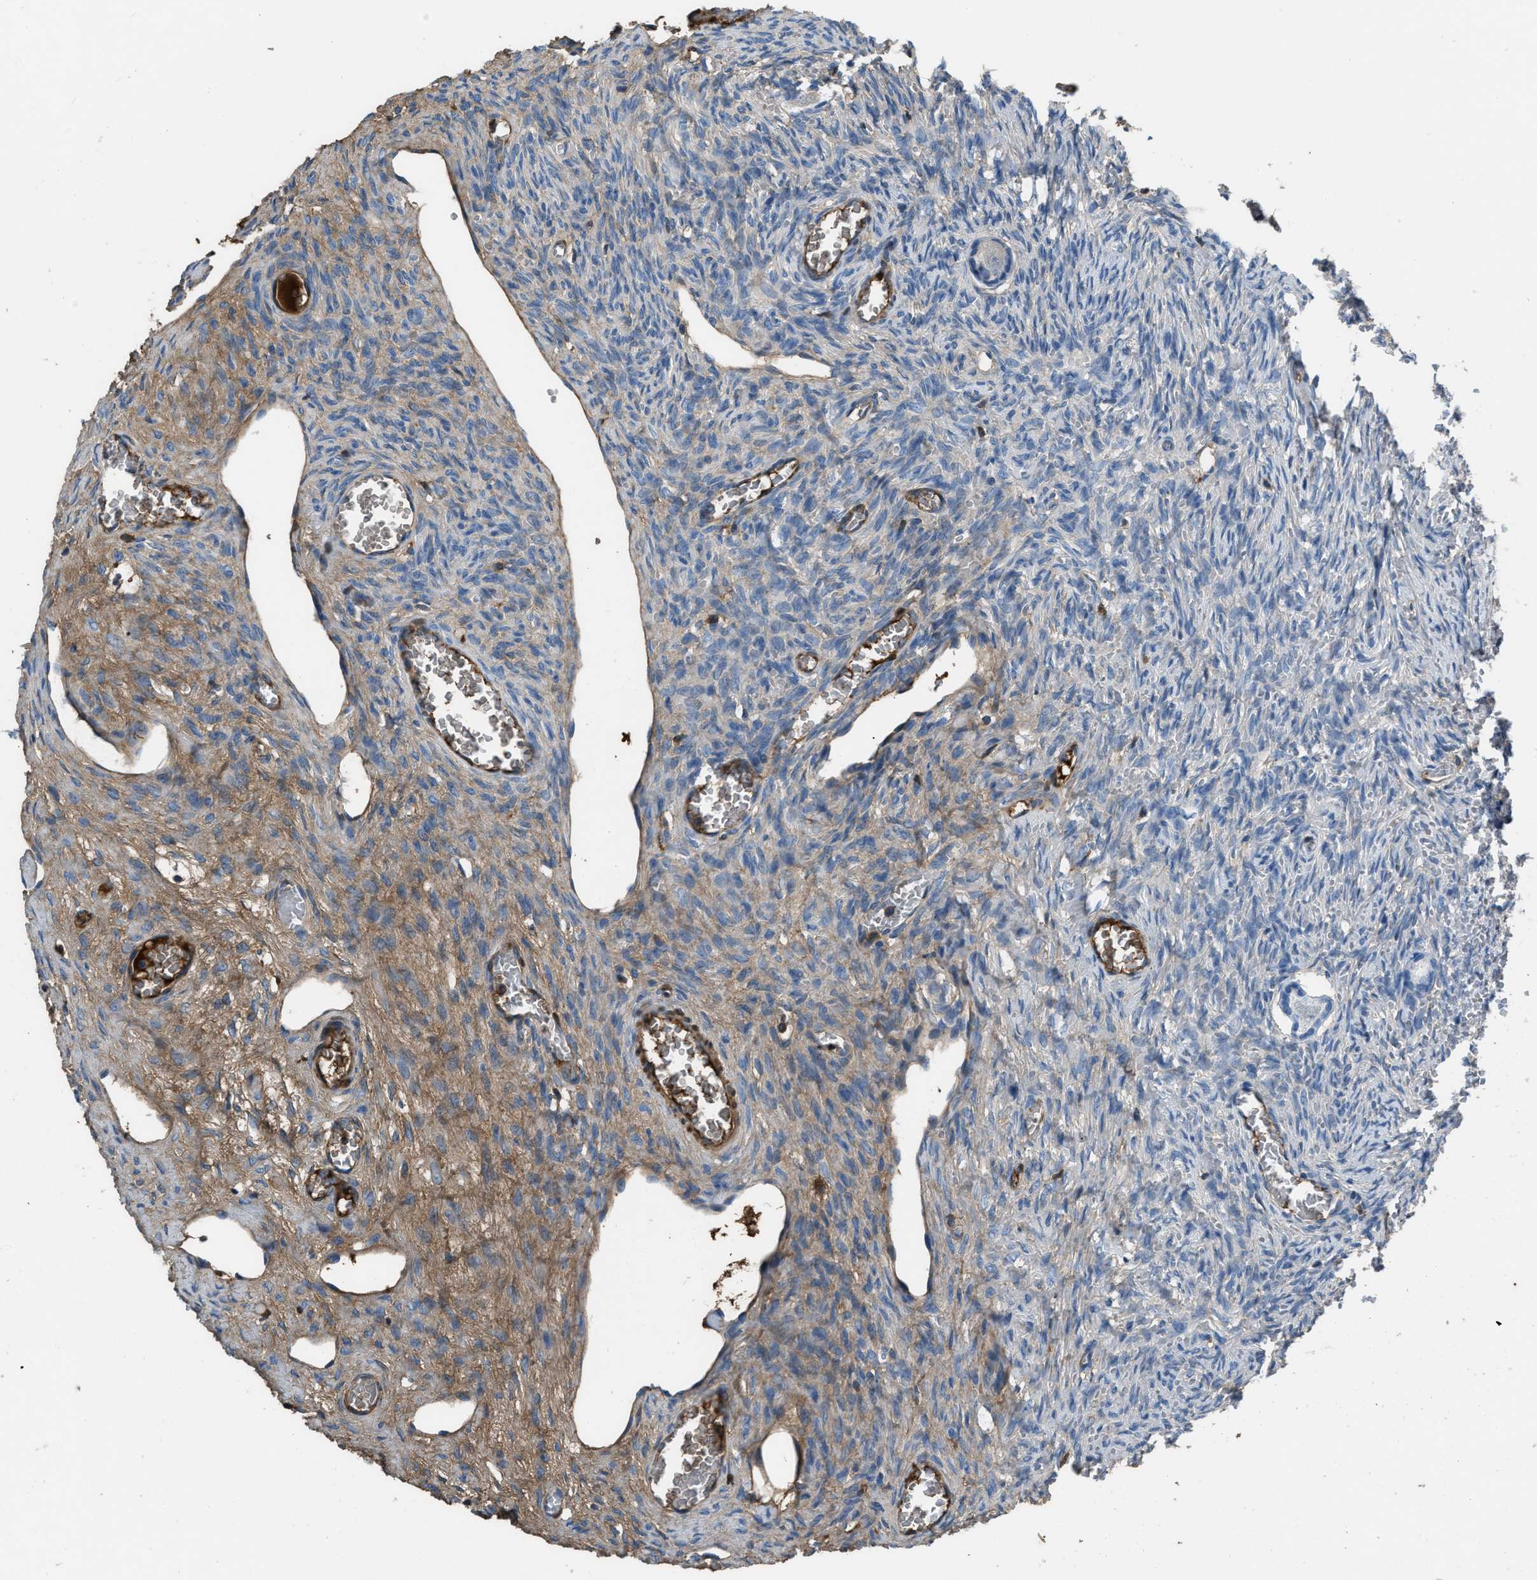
{"staining": {"intensity": "negative", "quantity": "none", "location": "none"}, "tissue": "ovary", "cell_type": "Follicle cells", "image_type": "normal", "snomed": [{"axis": "morphology", "description": "Normal tissue, NOS"}, {"axis": "topography", "description": "Ovary"}], "caption": "DAB immunohistochemical staining of normal human ovary demonstrates no significant expression in follicle cells.", "gene": "STC1", "patient": {"sex": "female", "age": 27}}